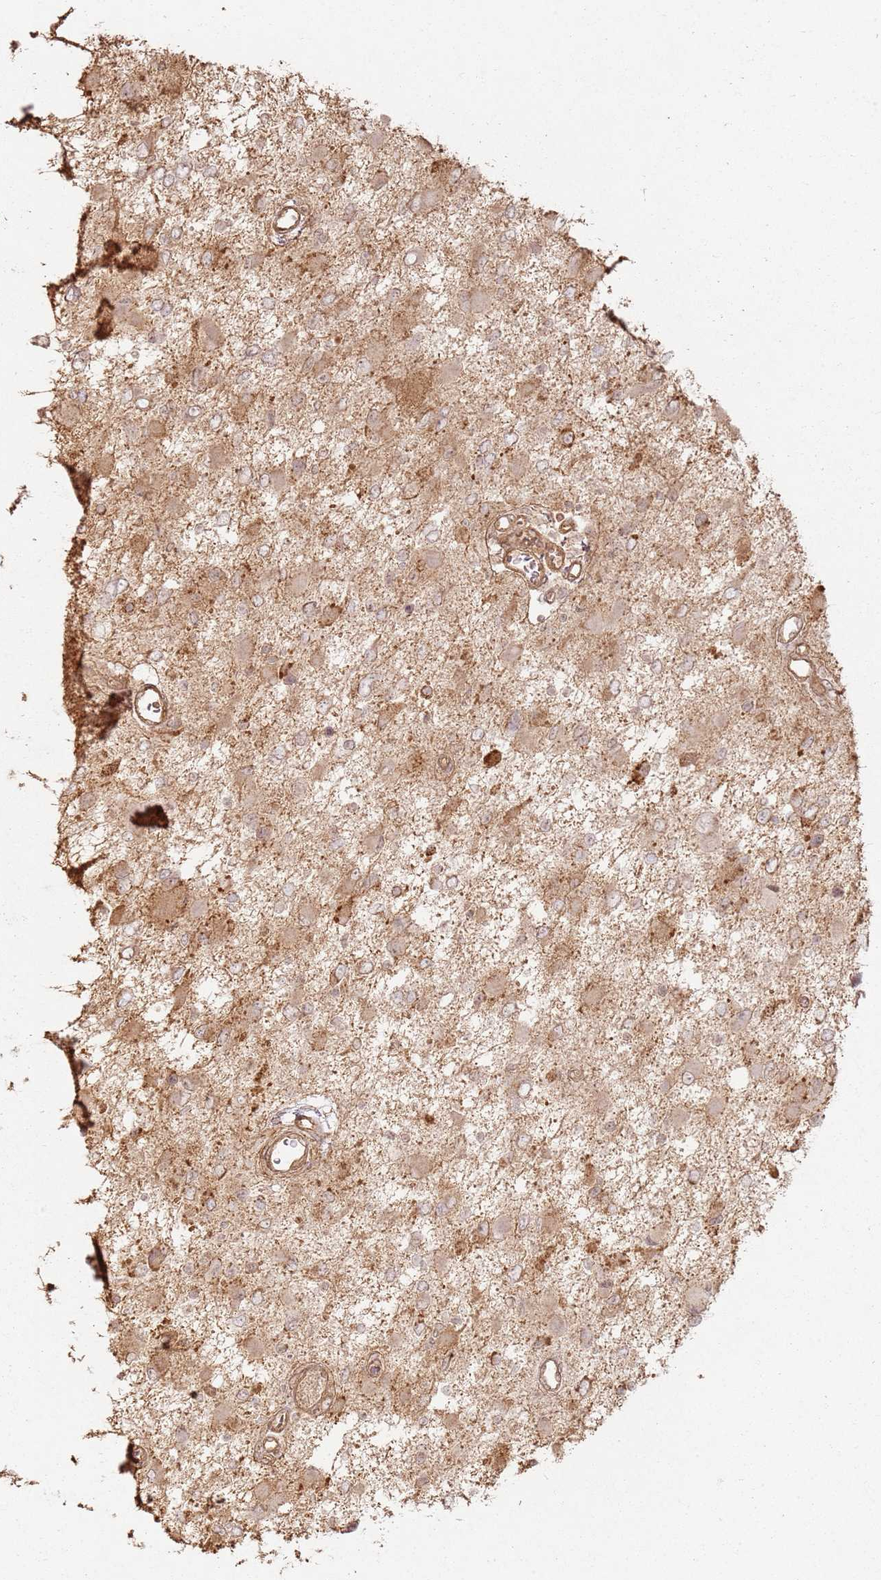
{"staining": {"intensity": "weak", "quantity": ">75%", "location": "cytoplasmic/membranous"}, "tissue": "glioma", "cell_type": "Tumor cells", "image_type": "cancer", "snomed": [{"axis": "morphology", "description": "Glioma, malignant, High grade"}, {"axis": "topography", "description": "Brain"}], "caption": "Malignant glioma (high-grade) stained for a protein (brown) displays weak cytoplasmic/membranous positive staining in approximately >75% of tumor cells.", "gene": "ZNF776", "patient": {"sex": "male", "age": 53}}